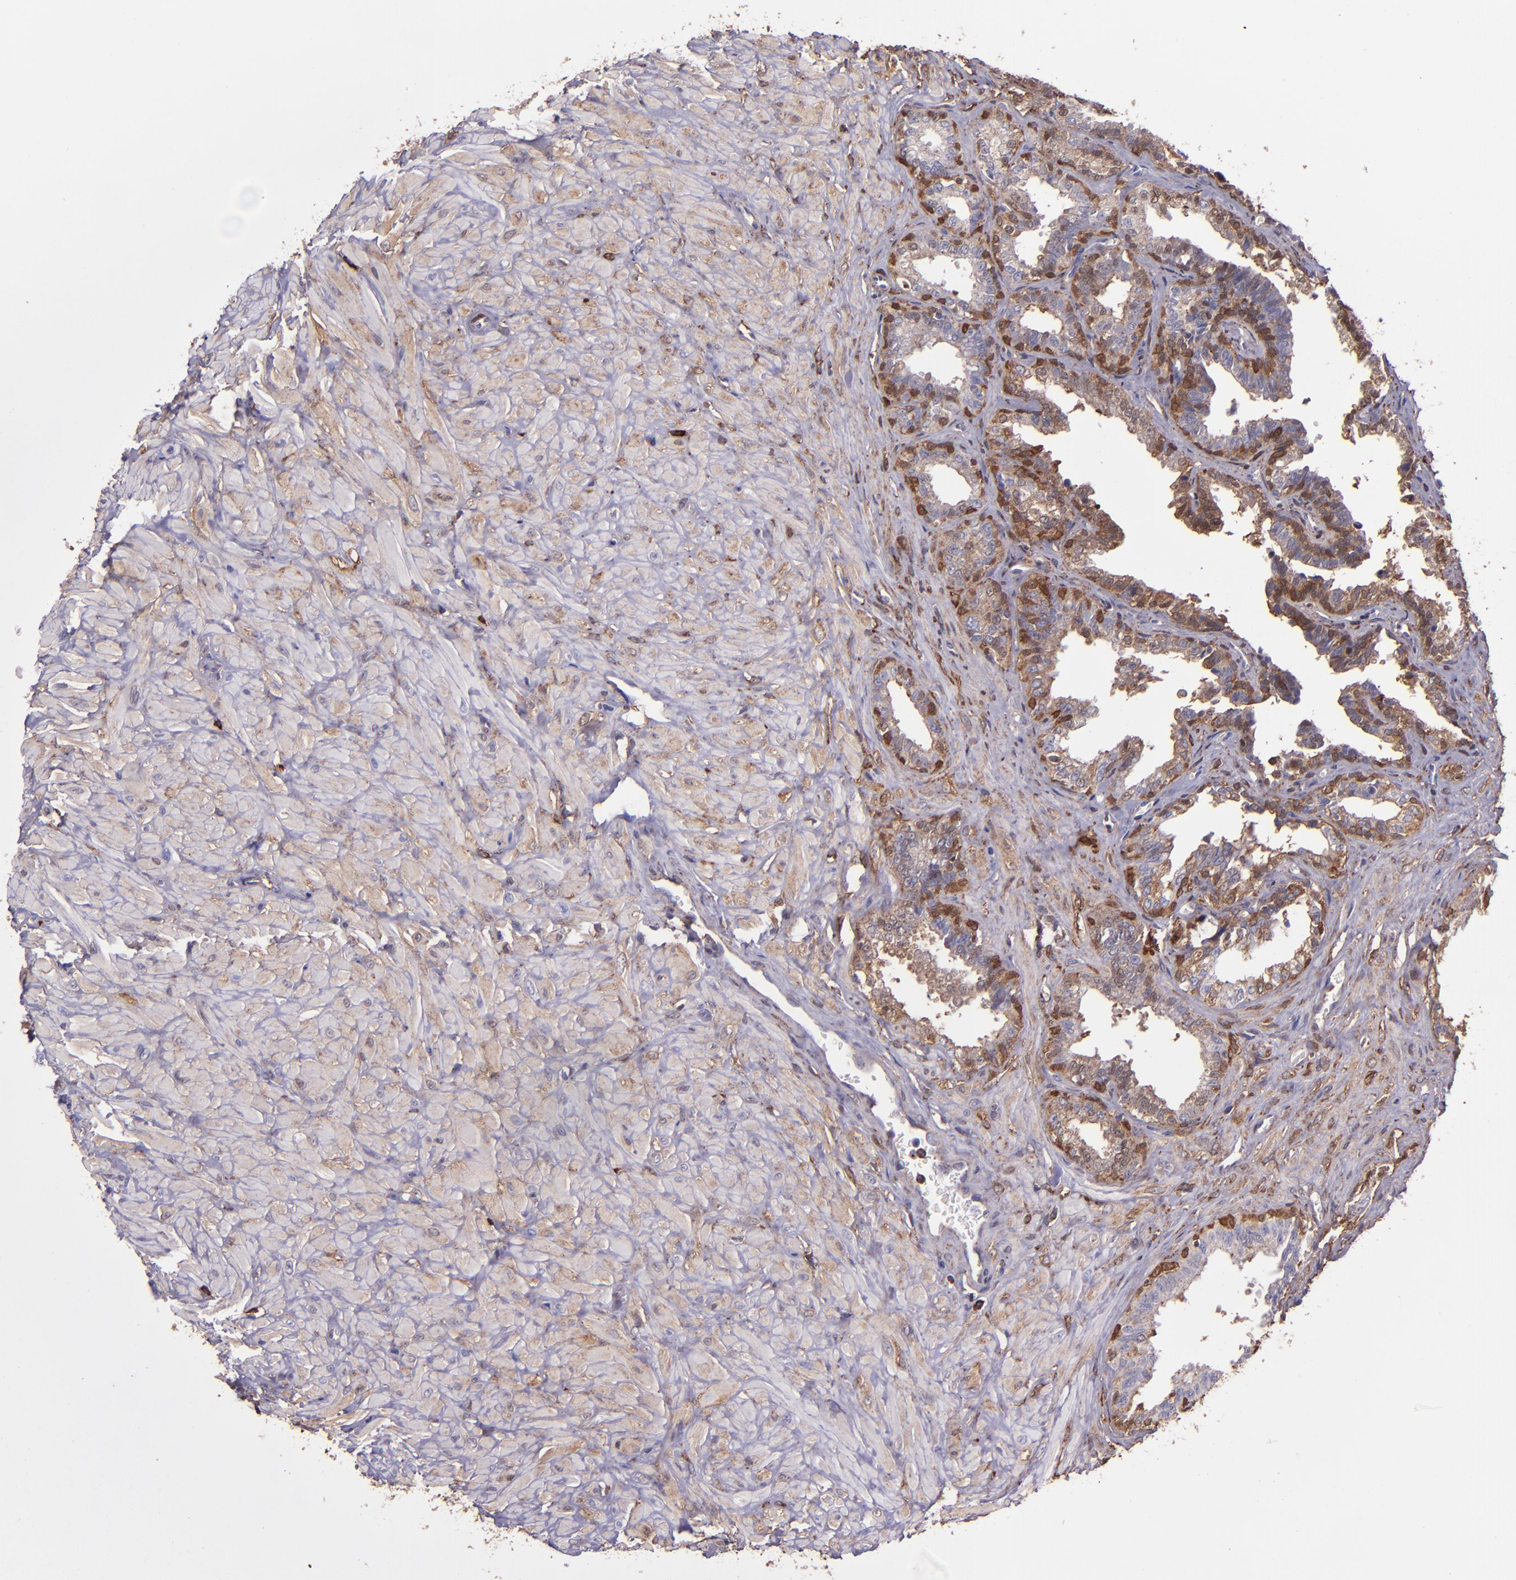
{"staining": {"intensity": "moderate", "quantity": "25%-75%", "location": "cytoplasmic/membranous,nuclear"}, "tissue": "seminal vesicle", "cell_type": "Glandular cells", "image_type": "normal", "snomed": [{"axis": "morphology", "description": "Normal tissue, NOS"}, {"axis": "topography", "description": "Seminal veicle"}], "caption": "IHC photomicrograph of unremarkable seminal vesicle stained for a protein (brown), which reveals medium levels of moderate cytoplasmic/membranous,nuclear positivity in approximately 25%-75% of glandular cells.", "gene": "WASH6P", "patient": {"sex": "male", "age": 26}}